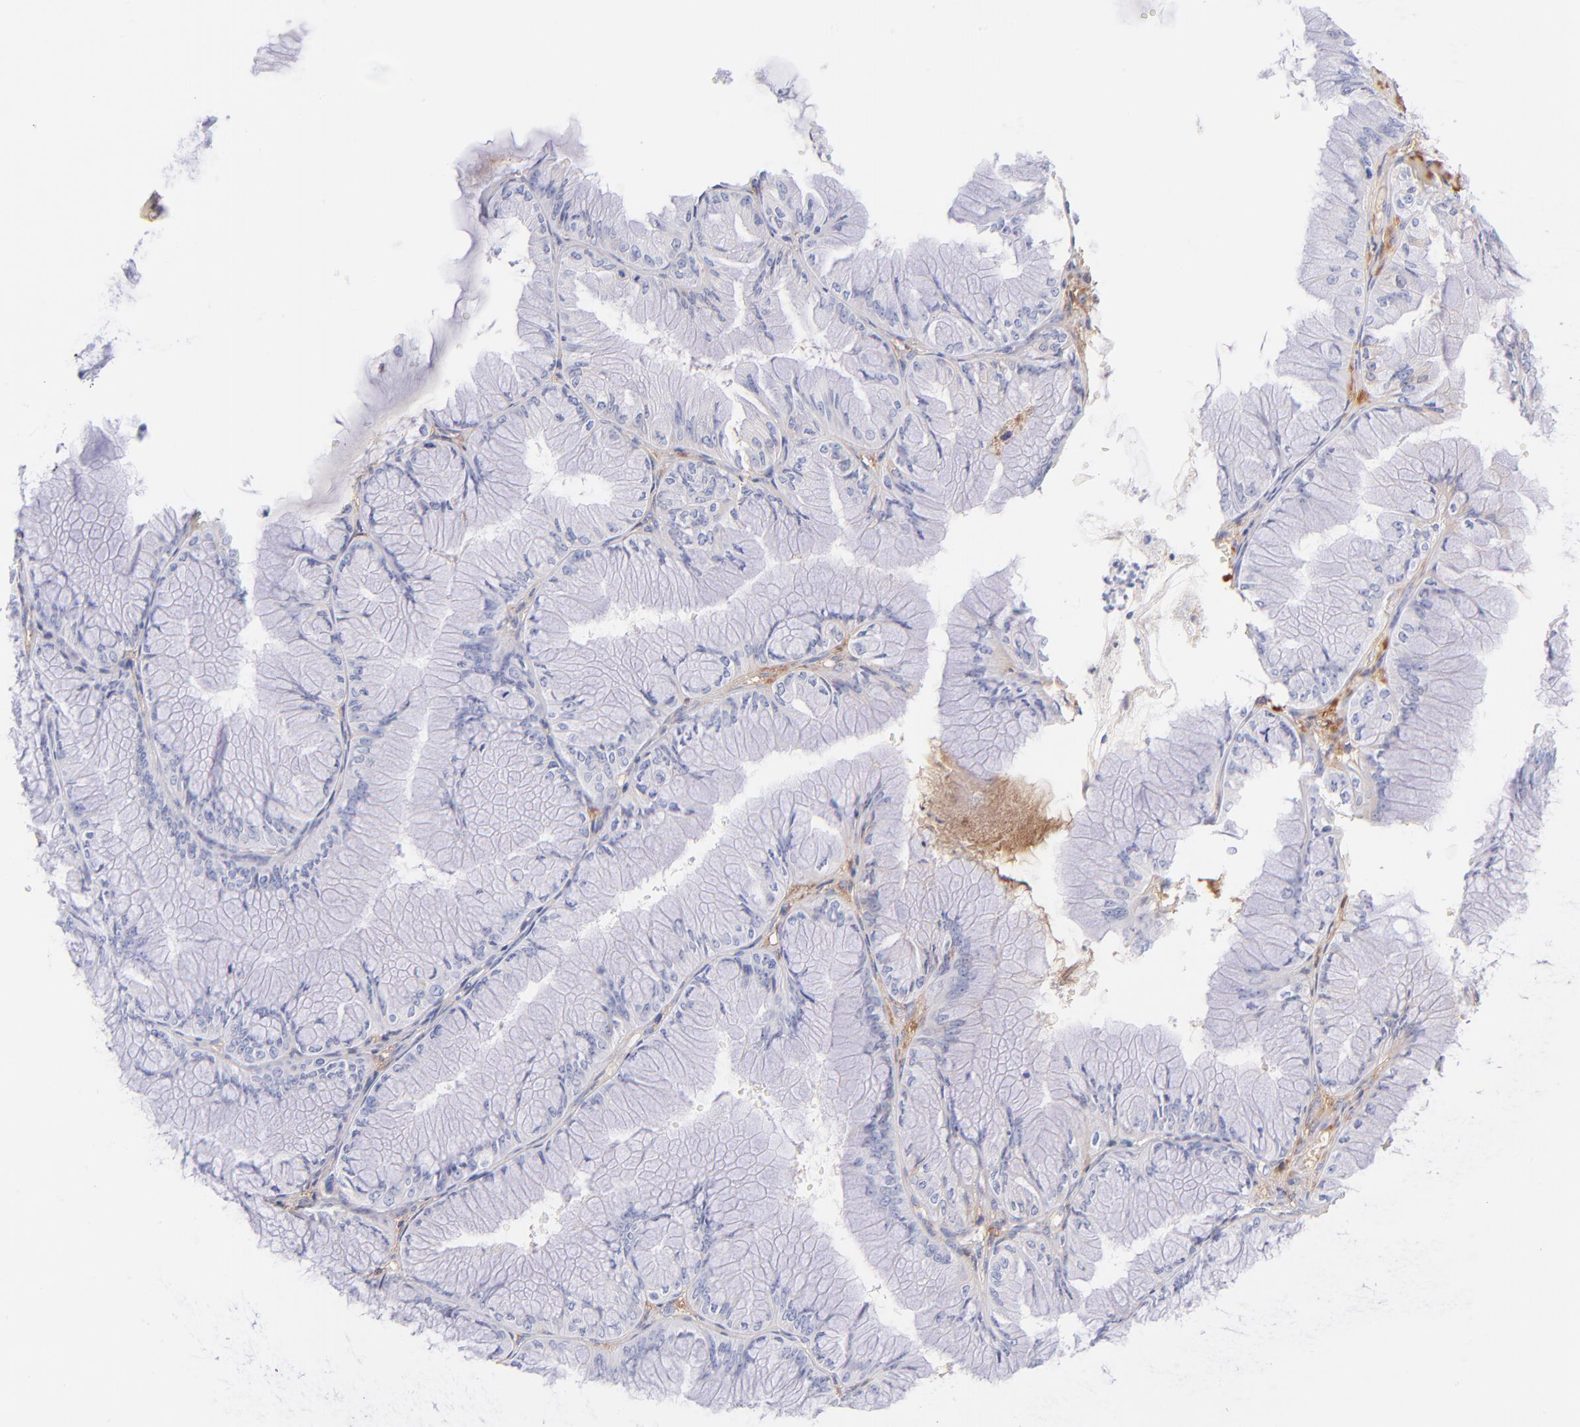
{"staining": {"intensity": "negative", "quantity": "none", "location": "none"}, "tissue": "ovarian cancer", "cell_type": "Tumor cells", "image_type": "cancer", "snomed": [{"axis": "morphology", "description": "Cystadenocarcinoma, mucinous, NOS"}, {"axis": "topography", "description": "Ovary"}], "caption": "Tumor cells are negative for protein expression in human ovarian mucinous cystadenocarcinoma.", "gene": "HP", "patient": {"sex": "female", "age": 63}}